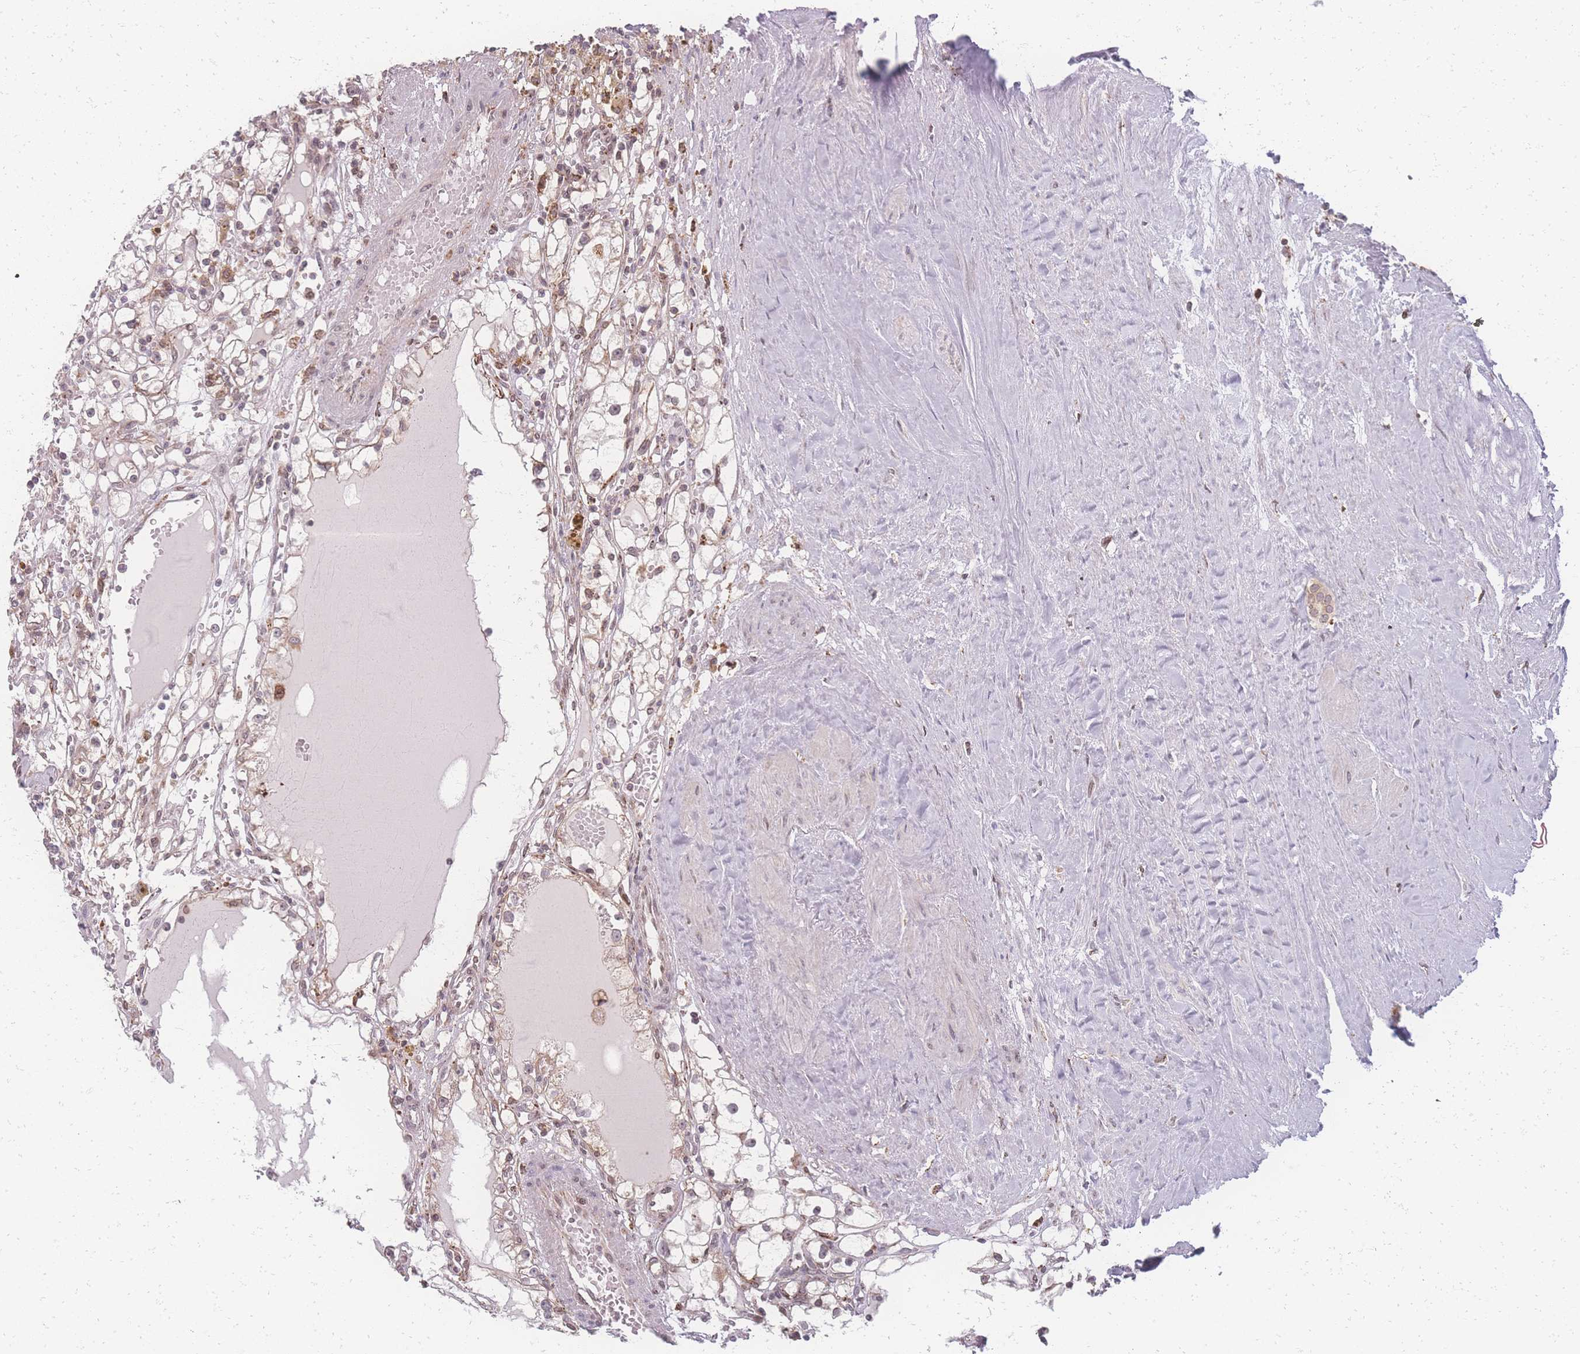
{"staining": {"intensity": "negative", "quantity": "none", "location": "none"}, "tissue": "renal cancer", "cell_type": "Tumor cells", "image_type": "cancer", "snomed": [{"axis": "morphology", "description": "Adenocarcinoma, NOS"}, {"axis": "topography", "description": "Kidney"}], "caption": "Image shows no protein positivity in tumor cells of adenocarcinoma (renal) tissue.", "gene": "ZC3H13", "patient": {"sex": "male", "age": 56}}